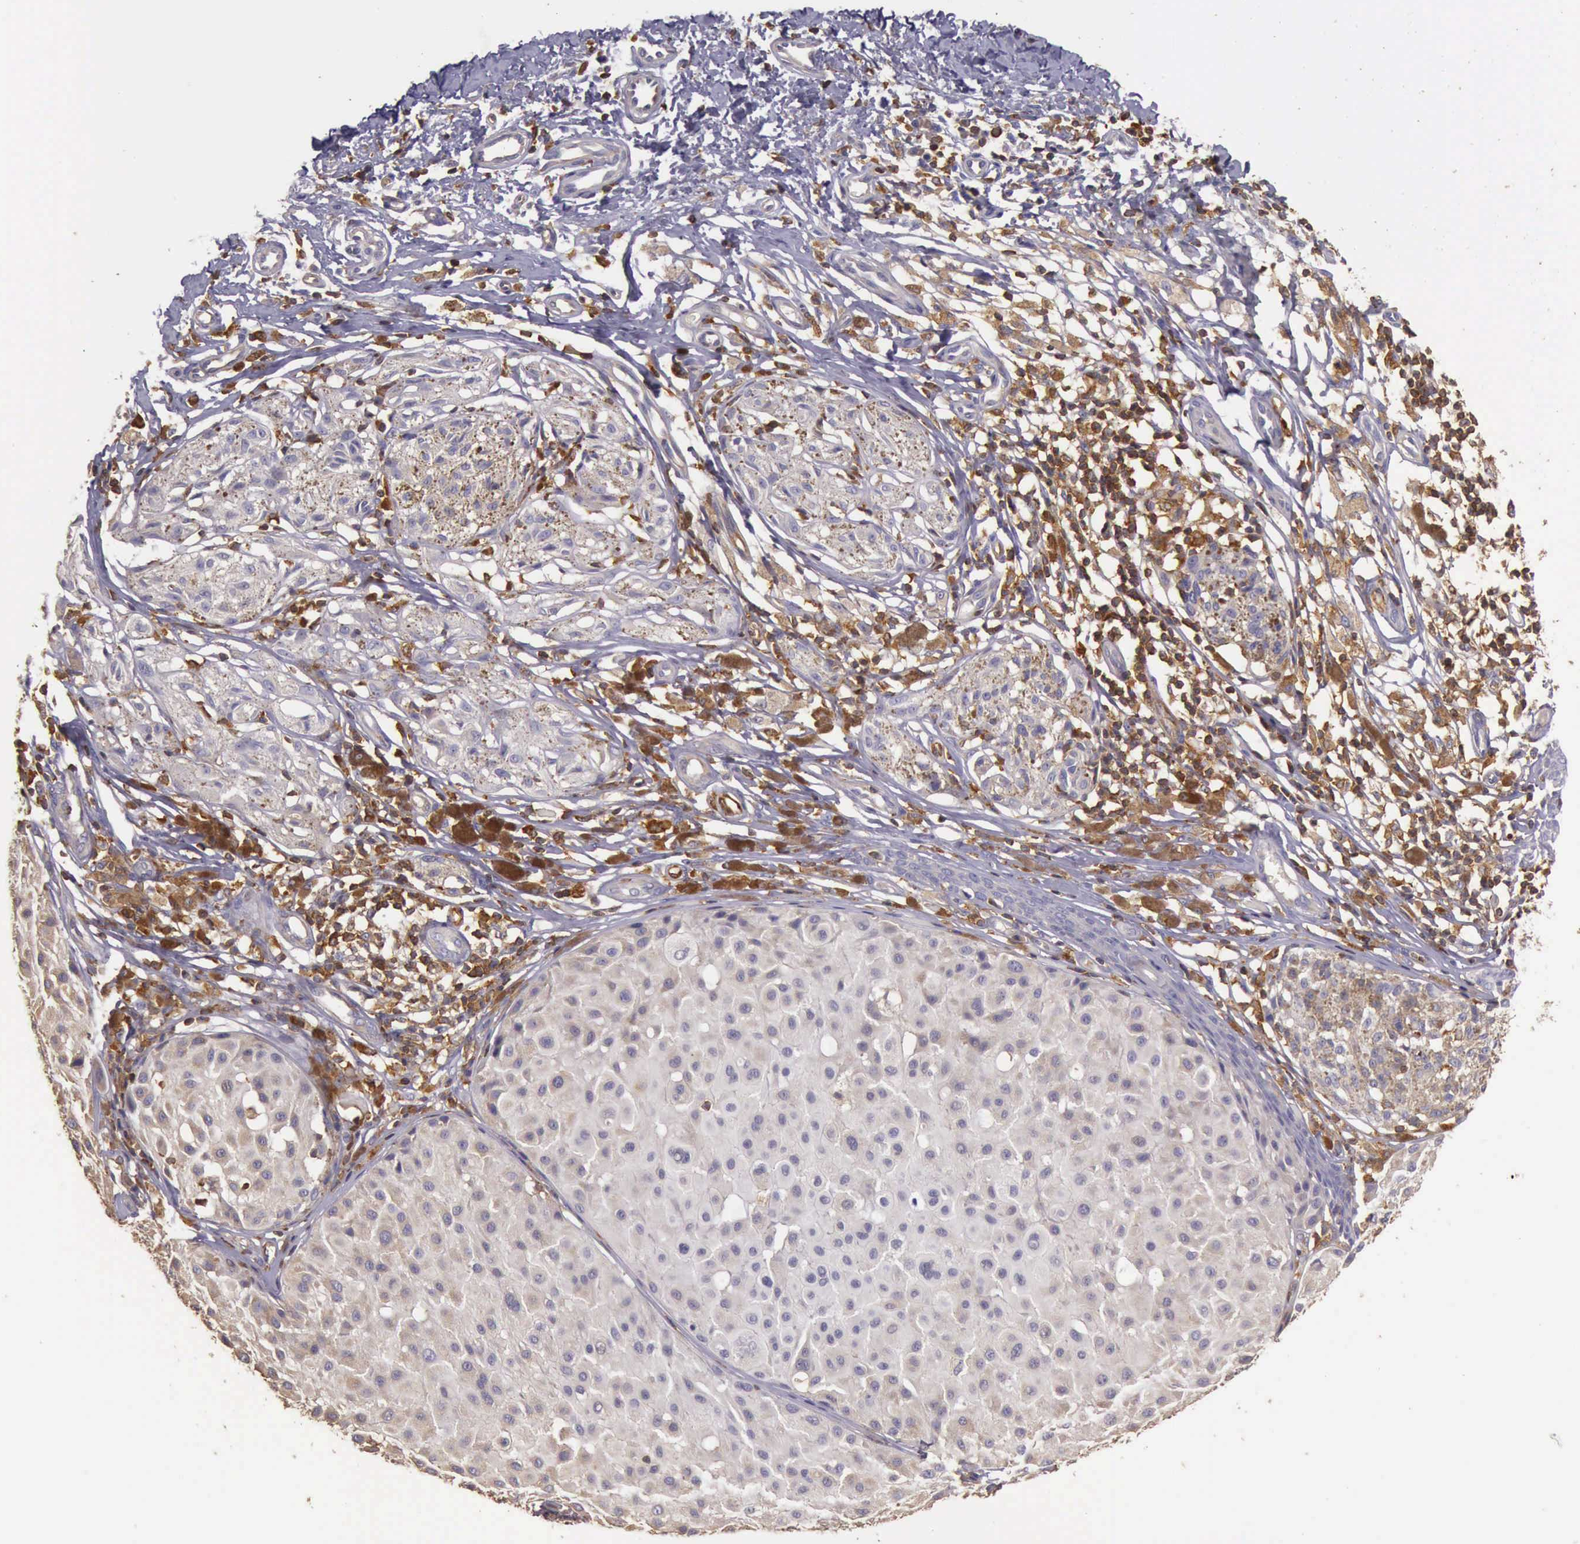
{"staining": {"intensity": "weak", "quantity": "25%-75%", "location": "cytoplasmic/membranous"}, "tissue": "melanoma", "cell_type": "Tumor cells", "image_type": "cancer", "snomed": [{"axis": "morphology", "description": "Malignant melanoma, NOS"}, {"axis": "topography", "description": "Skin"}], "caption": "A brown stain shows weak cytoplasmic/membranous expression of a protein in melanoma tumor cells.", "gene": "ARHGAP4", "patient": {"sex": "male", "age": 36}}